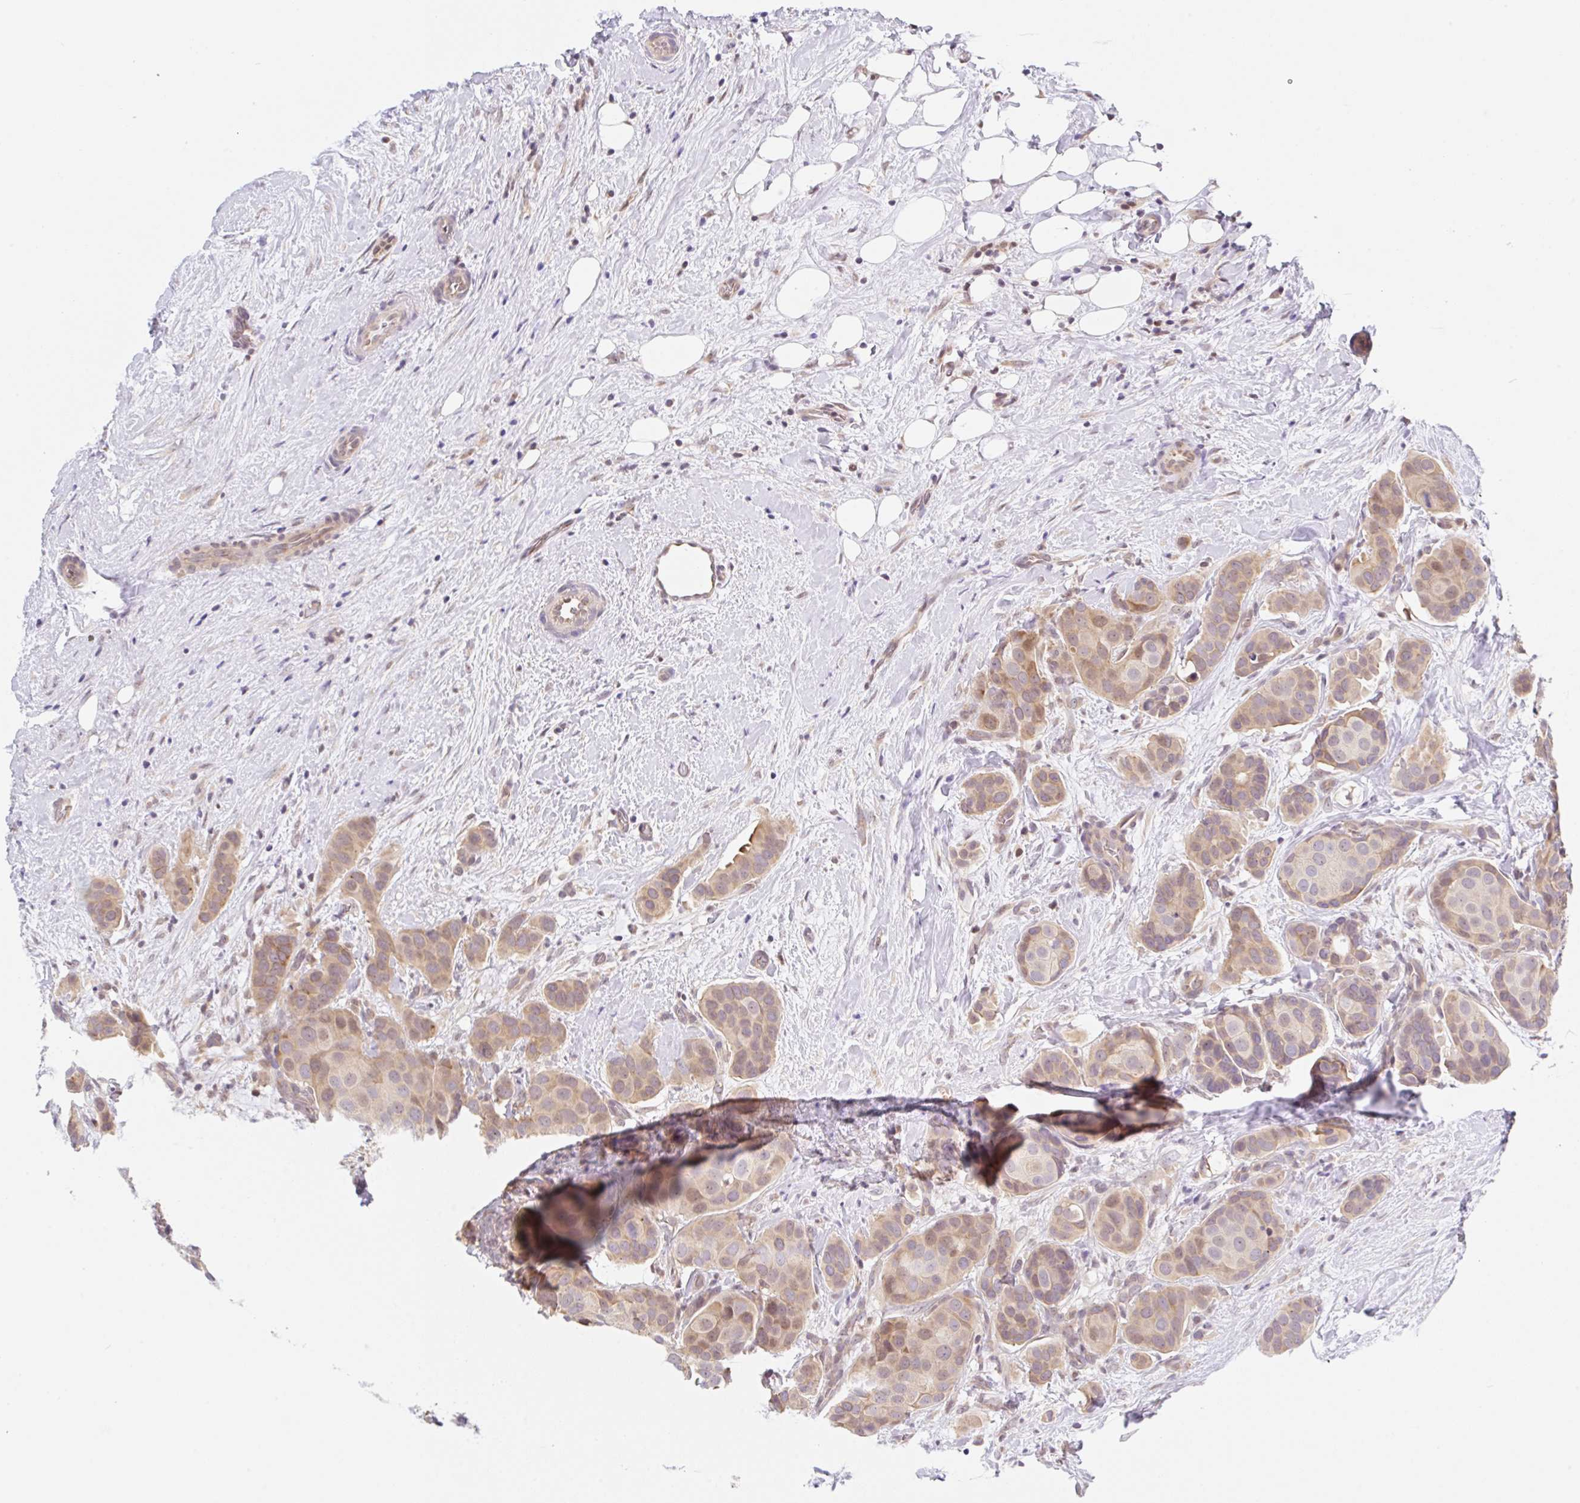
{"staining": {"intensity": "moderate", "quantity": ">75%", "location": "cytoplasmic/membranous"}, "tissue": "breast cancer", "cell_type": "Tumor cells", "image_type": "cancer", "snomed": [{"axis": "morphology", "description": "Duct carcinoma"}, {"axis": "topography", "description": "Breast"}], "caption": "The micrograph reveals a brown stain indicating the presence of a protein in the cytoplasmic/membranous of tumor cells in breast intraductal carcinoma.", "gene": "TBPL2", "patient": {"sex": "female", "age": 70}}